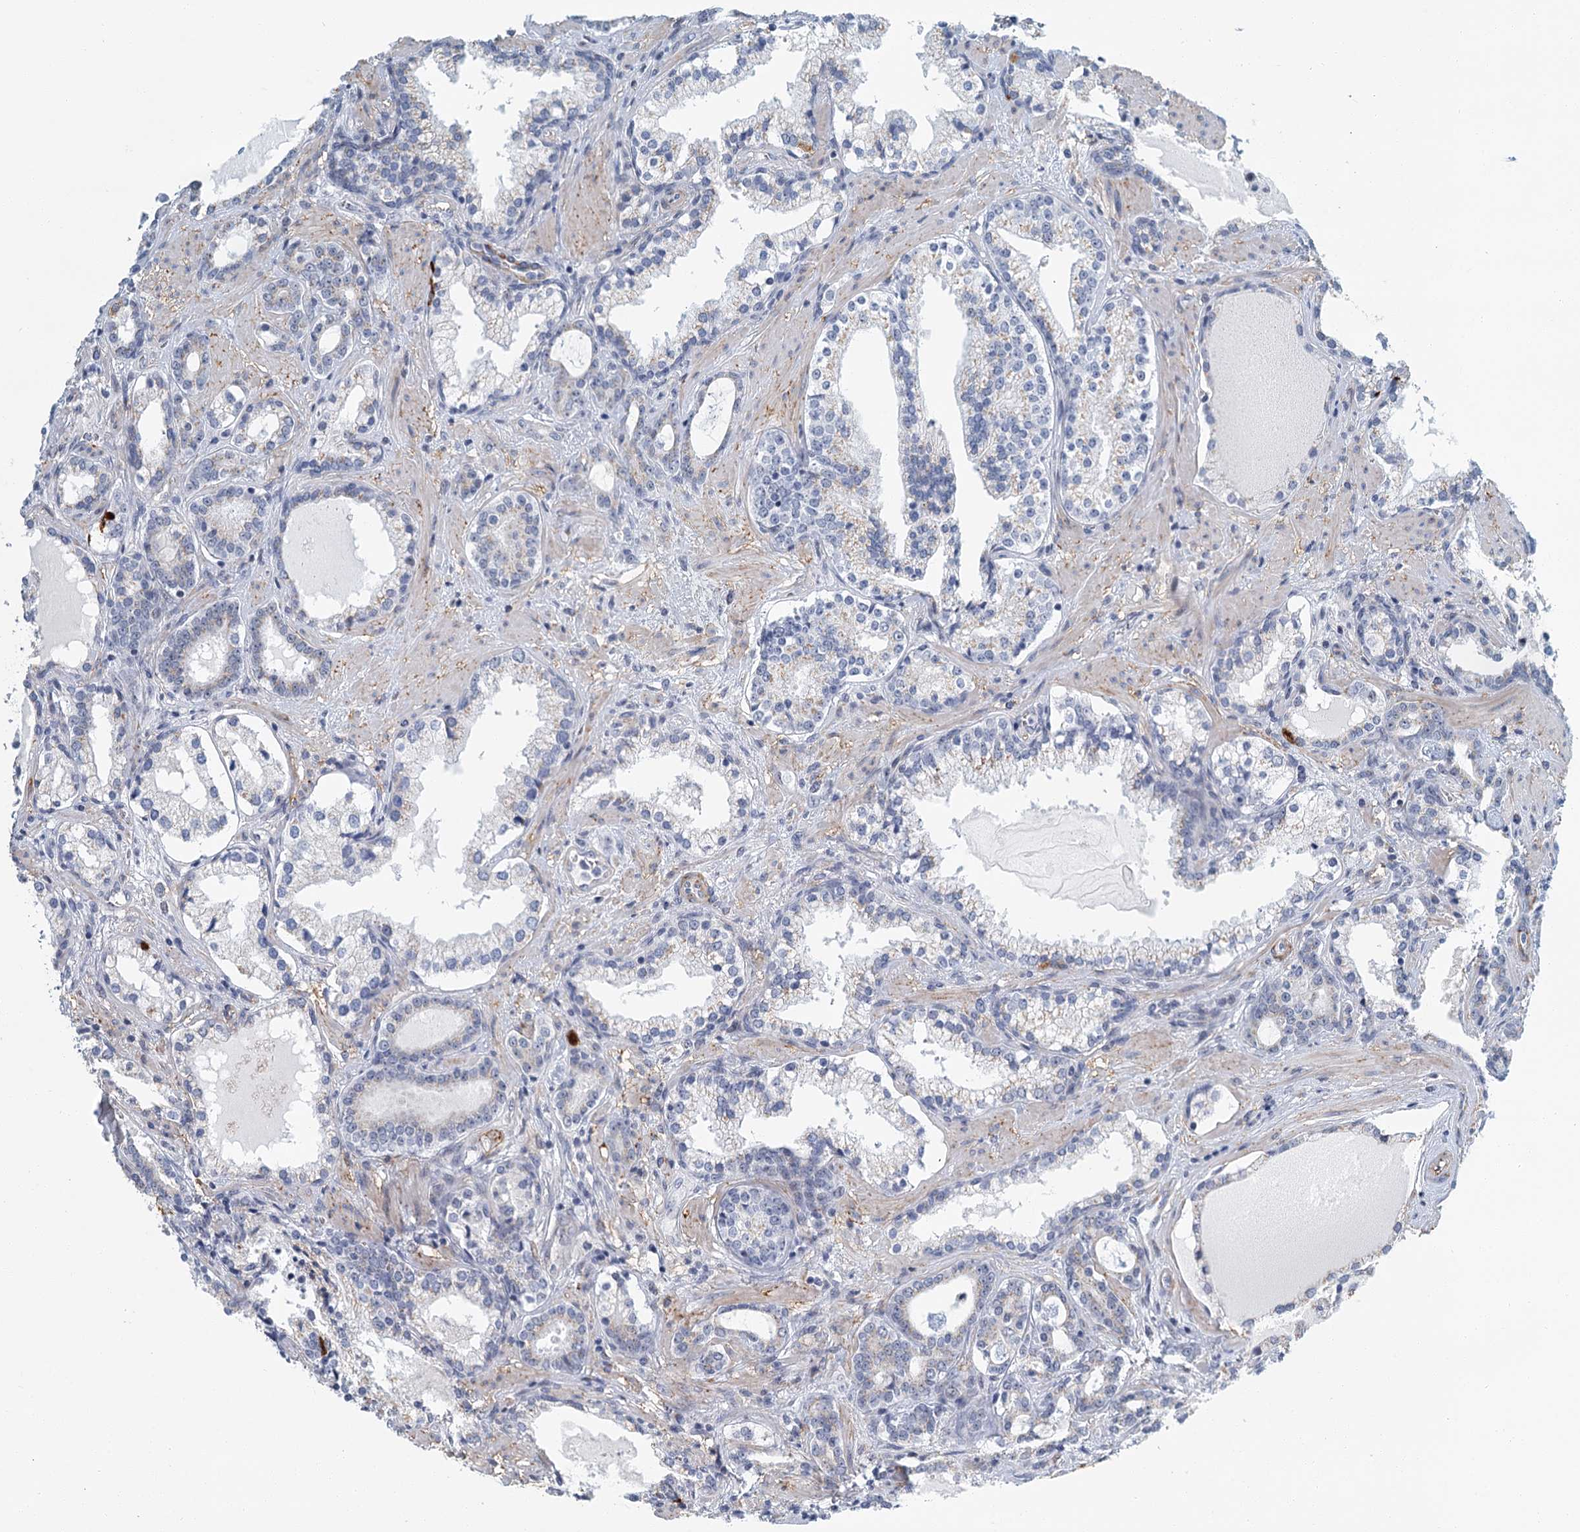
{"staining": {"intensity": "negative", "quantity": "none", "location": "none"}, "tissue": "prostate cancer", "cell_type": "Tumor cells", "image_type": "cancer", "snomed": [{"axis": "morphology", "description": "Adenocarcinoma, High grade"}, {"axis": "topography", "description": "Prostate"}], "caption": "The image shows no staining of tumor cells in high-grade adenocarcinoma (prostate).", "gene": "ZNF527", "patient": {"sex": "male", "age": 58}}